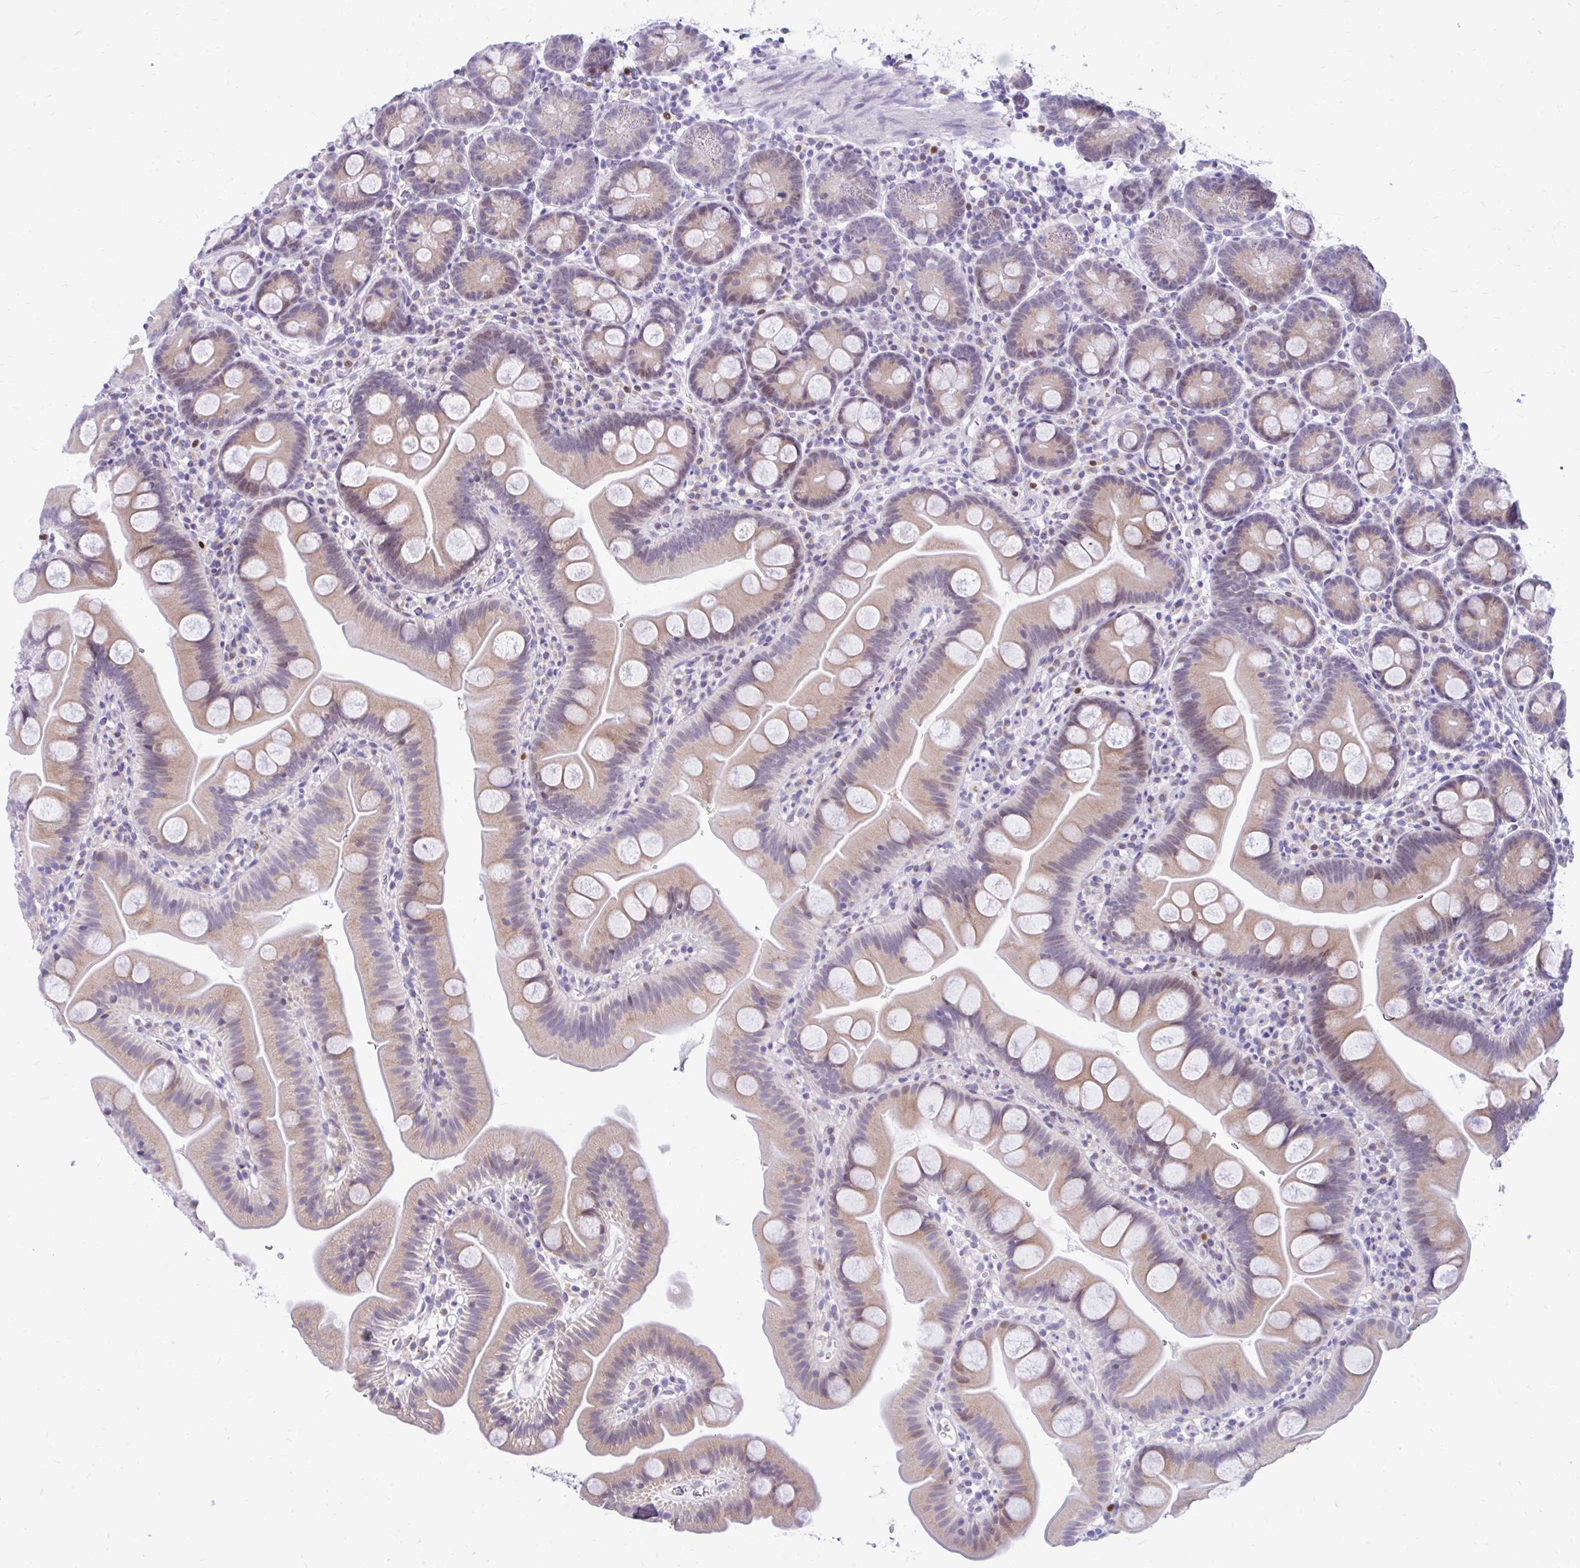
{"staining": {"intensity": "weak", "quantity": ">75%", "location": "cytoplasmic/membranous,nuclear"}, "tissue": "small intestine", "cell_type": "Glandular cells", "image_type": "normal", "snomed": [{"axis": "morphology", "description": "Normal tissue, NOS"}, {"axis": "topography", "description": "Small intestine"}], "caption": "Glandular cells display low levels of weak cytoplasmic/membranous,nuclear expression in about >75% of cells in benign small intestine. The staining is performed using DAB (3,3'-diaminobenzidine) brown chromogen to label protein expression. The nuclei are counter-stained blue using hematoxylin.", "gene": "GLB1L2", "patient": {"sex": "female", "age": 68}}